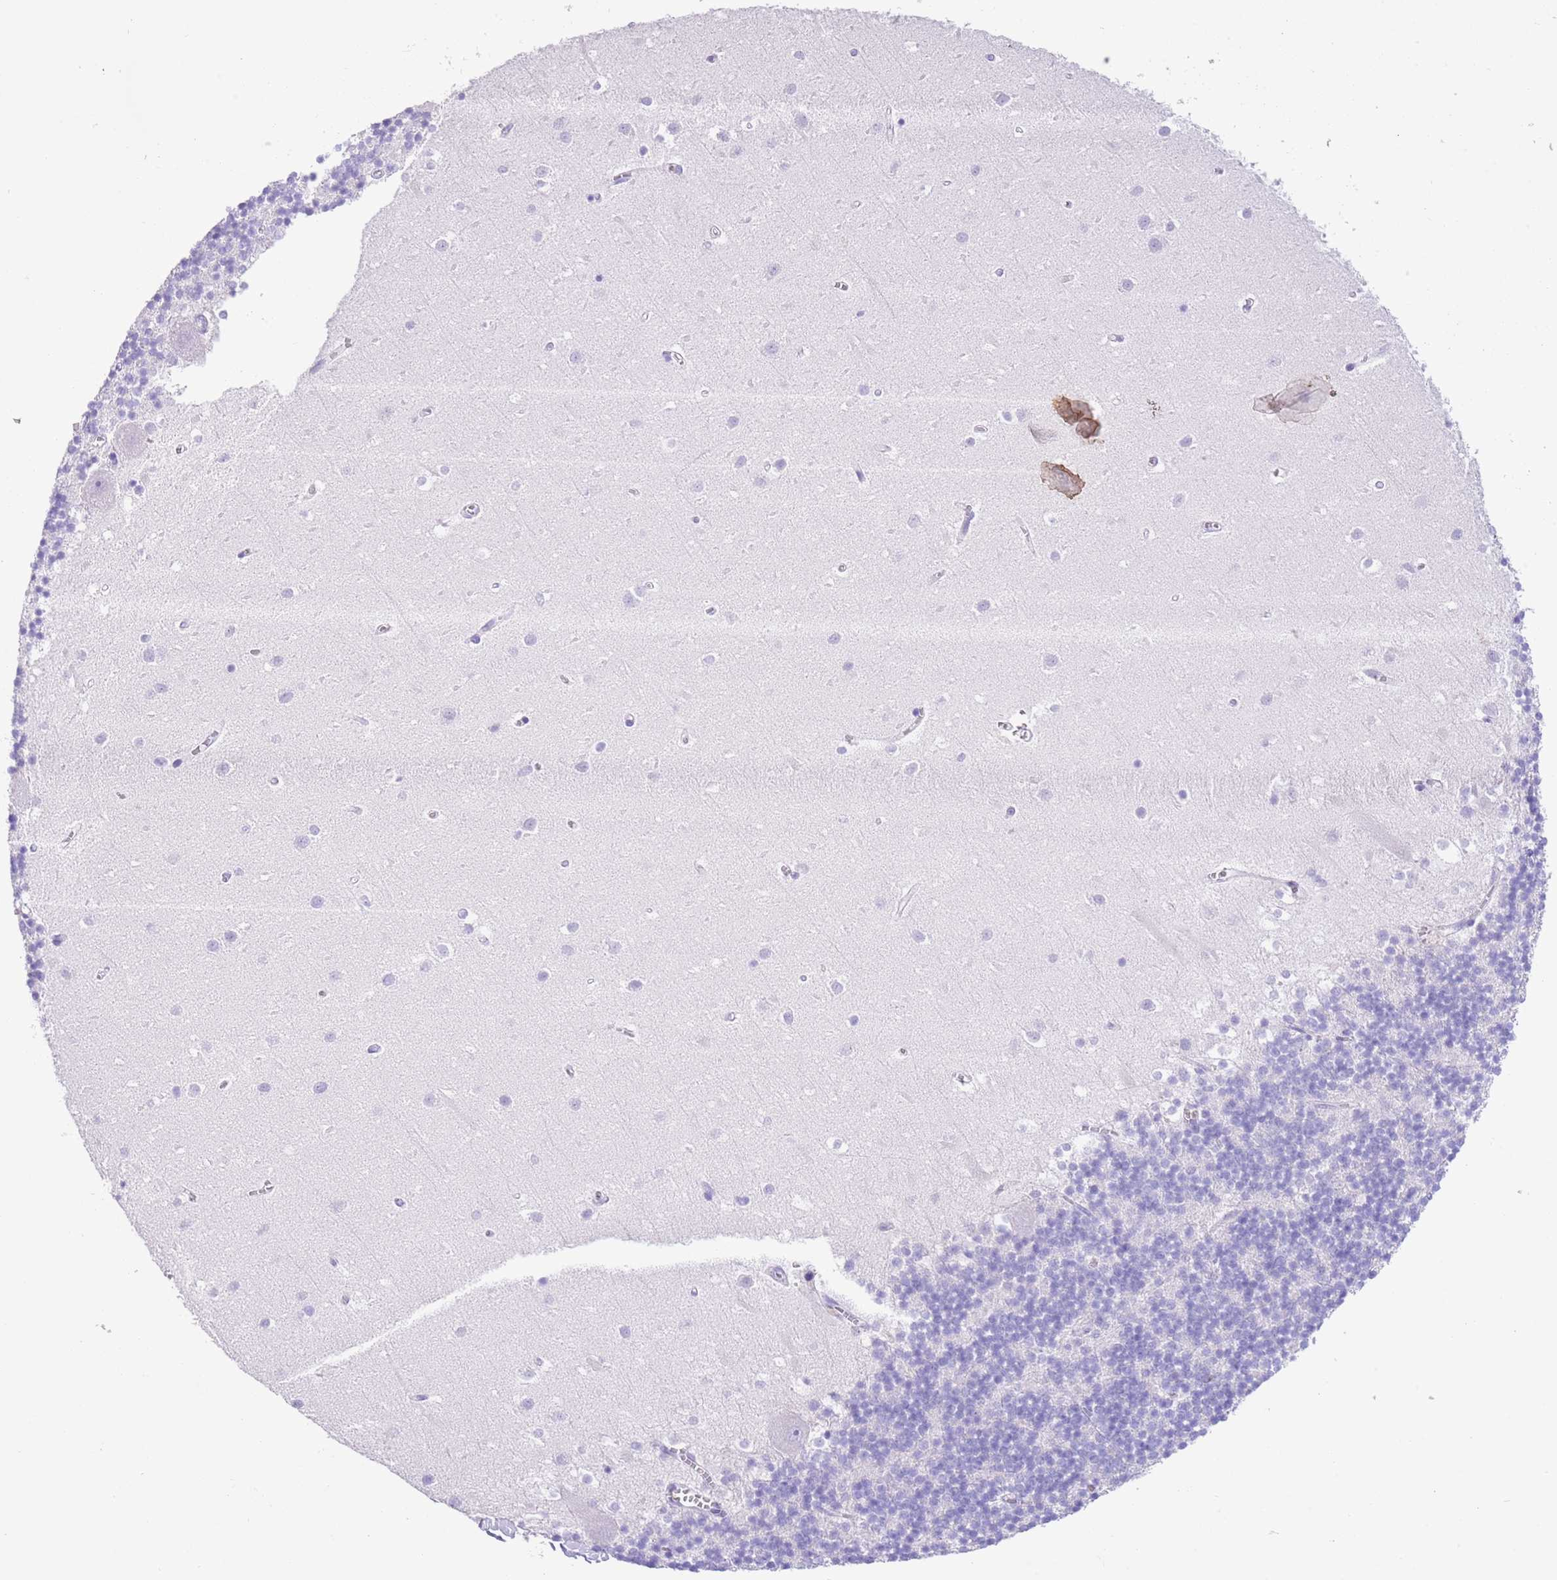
{"staining": {"intensity": "negative", "quantity": "none", "location": "none"}, "tissue": "cerebellum", "cell_type": "Cells in granular layer", "image_type": "normal", "snomed": [{"axis": "morphology", "description": "Normal tissue, NOS"}, {"axis": "topography", "description": "Cerebellum"}], "caption": "IHC histopathology image of benign cerebellum: human cerebellum stained with DAB (3,3'-diaminobenzidine) exhibits no significant protein positivity in cells in granular layer.", "gene": "TBC1D10B", "patient": {"sex": "male", "age": 54}}